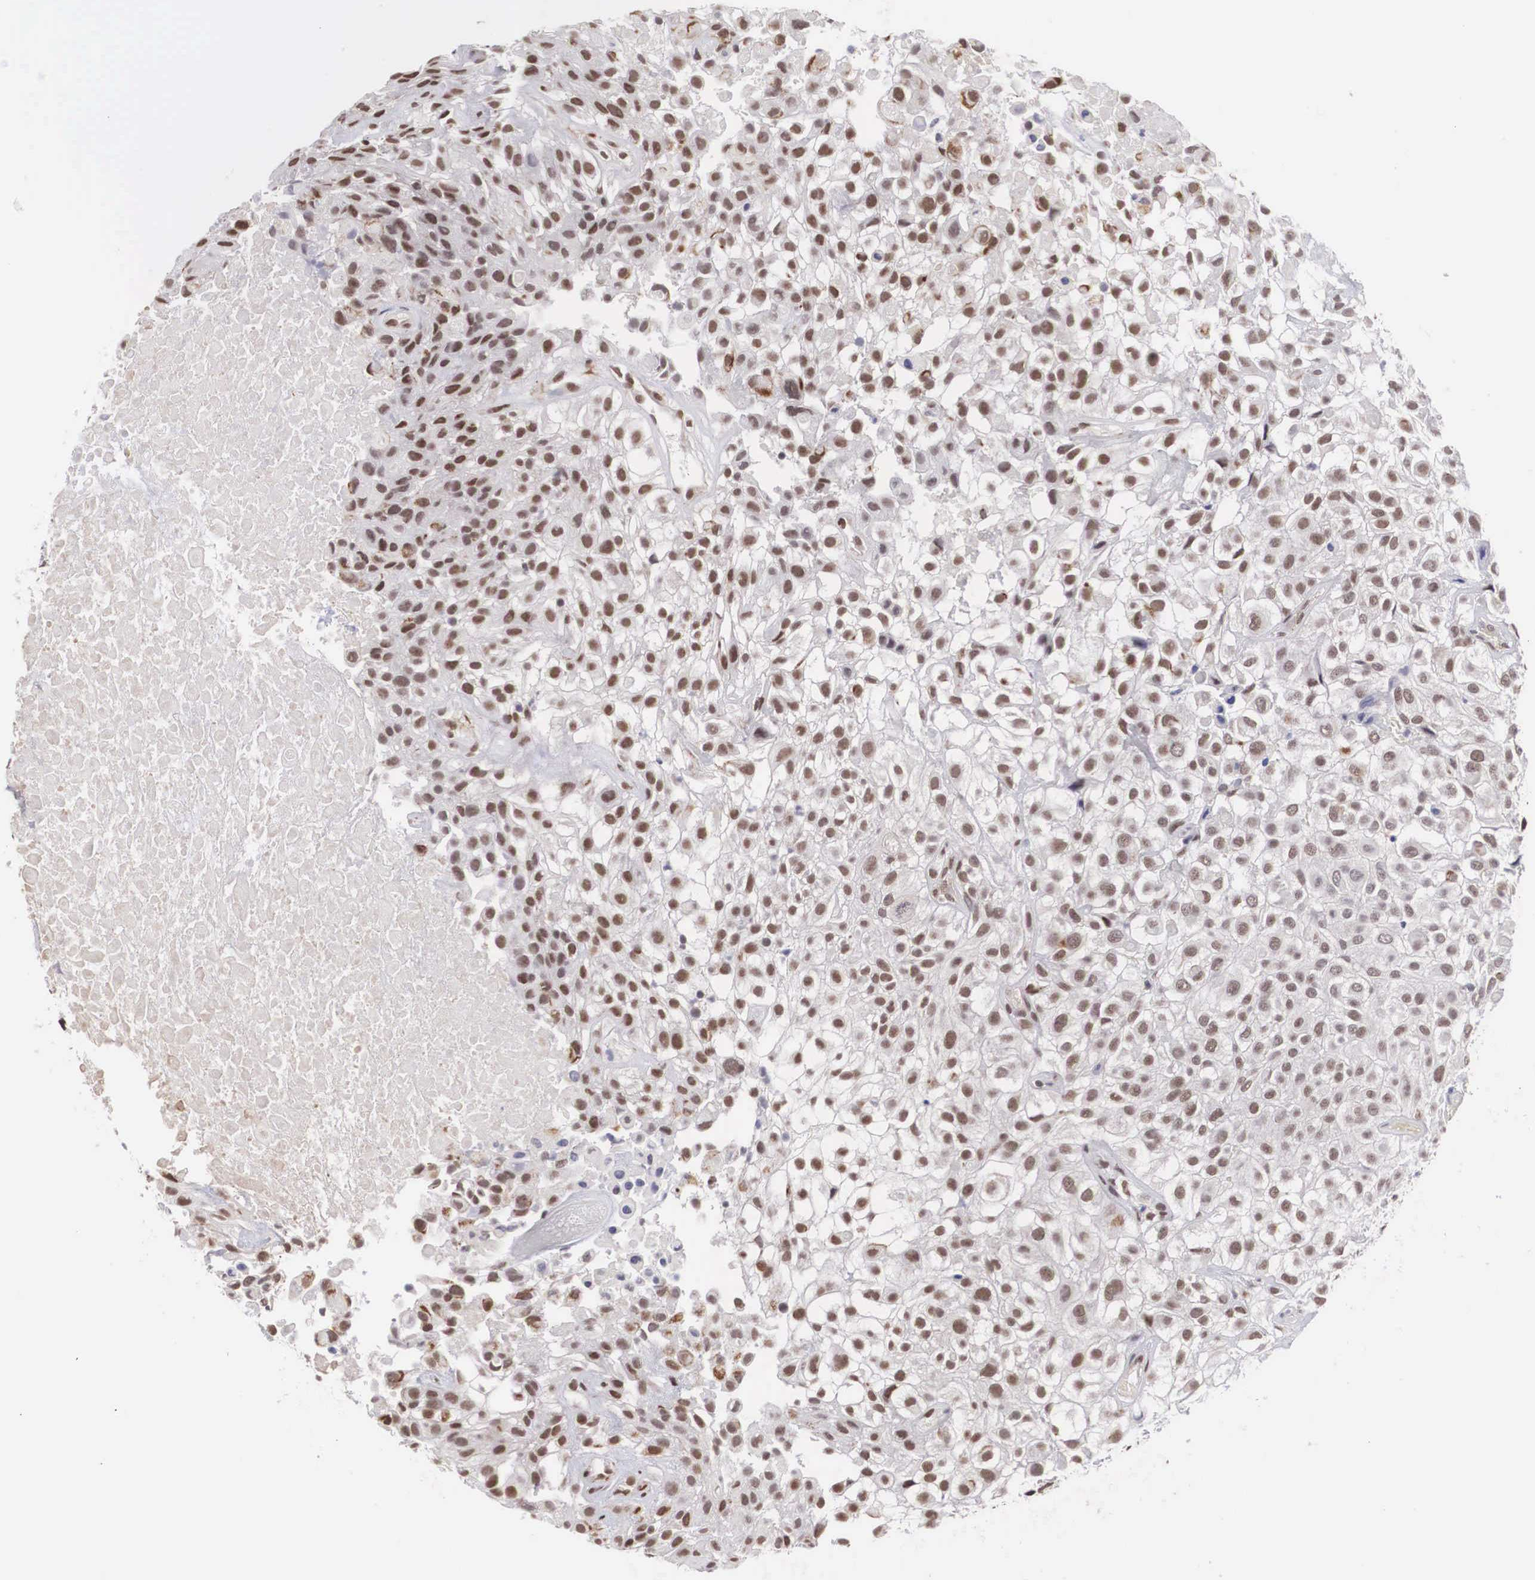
{"staining": {"intensity": "moderate", "quantity": ">75%", "location": "nuclear"}, "tissue": "urothelial cancer", "cell_type": "Tumor cells", "image_type": "cancer", "snomed": [{"axis": "morphology", "description": "Urothelial carcinoma, High grade"}, {"axis": "topography", "description": "Urinary bladder"}], "caption": "IHC photomicrograph of human urothelial cancer stained for a protein (brown), which shows medium levels of moderate nuclear positivity in about >75% of tumor cells.", "gene": "MORC2", "patient": {"sex": "male", "age": 56}}